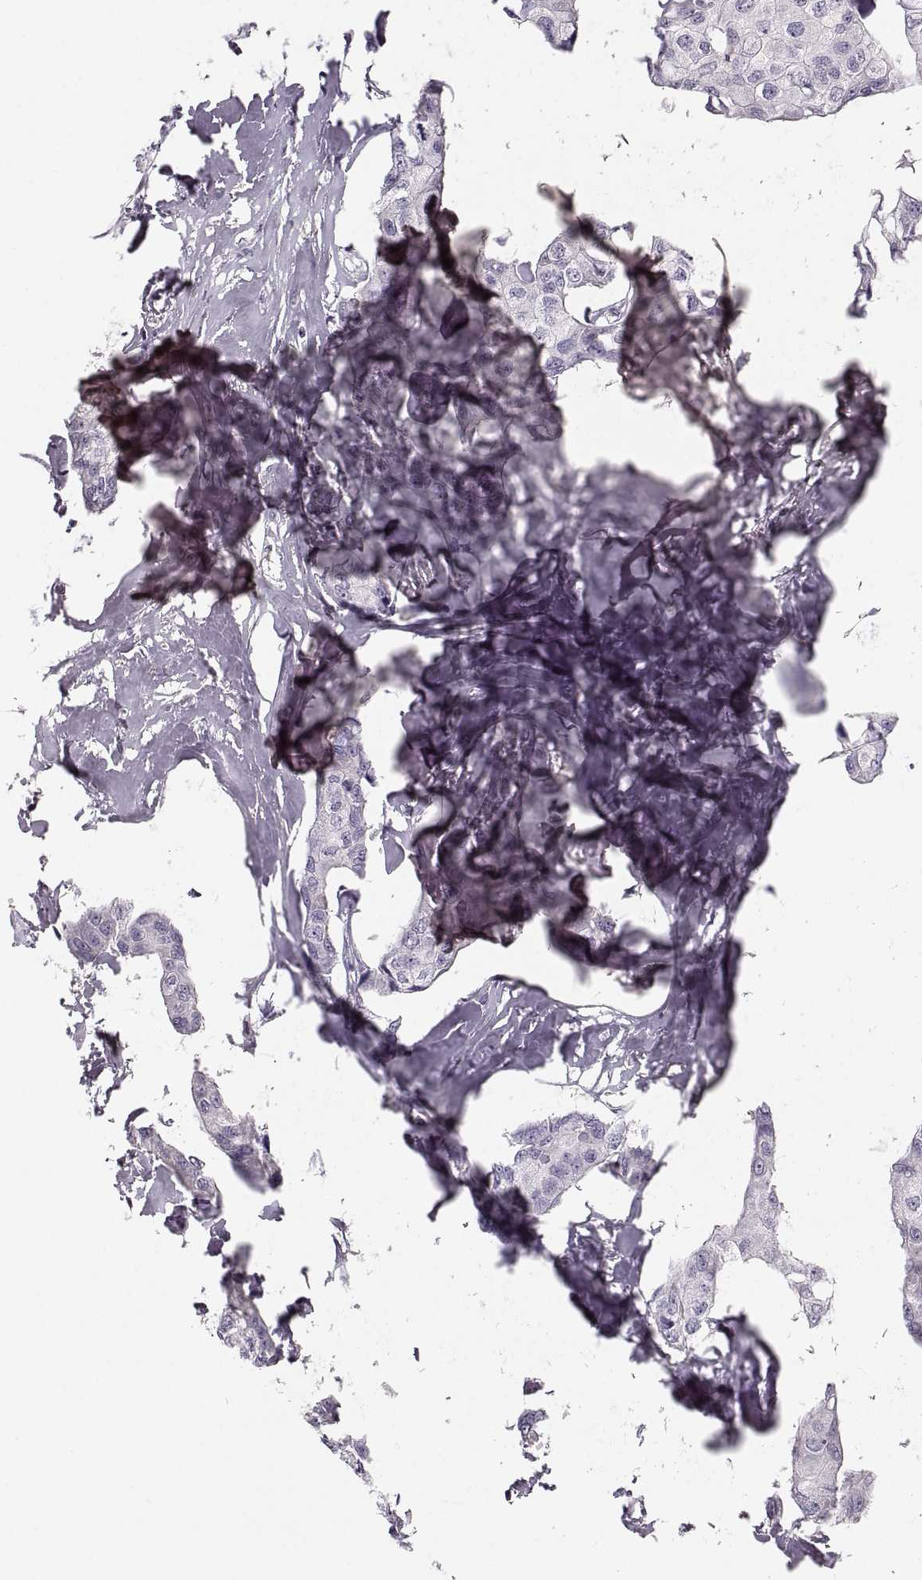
{"staining": {"intensity": "negative", "quantity": "none", "location": "none"}, "tissue": "breast cancer", "cell_type": "Tumor cells", "image_type": "cancer", "snomed": [{"axis": "morphology", "description": "Duct carcinoma"}, {"axis": "topography", "description": "Breast"}], "caption": "Immunohistochemistry micrograph of human breast cancer (intraductal carcinoma) stained for a protein (brown), which shows no positivity in tumor cells.", "gene": "RUNDC3A", "patient": {"sex": "female", "age": 80}}